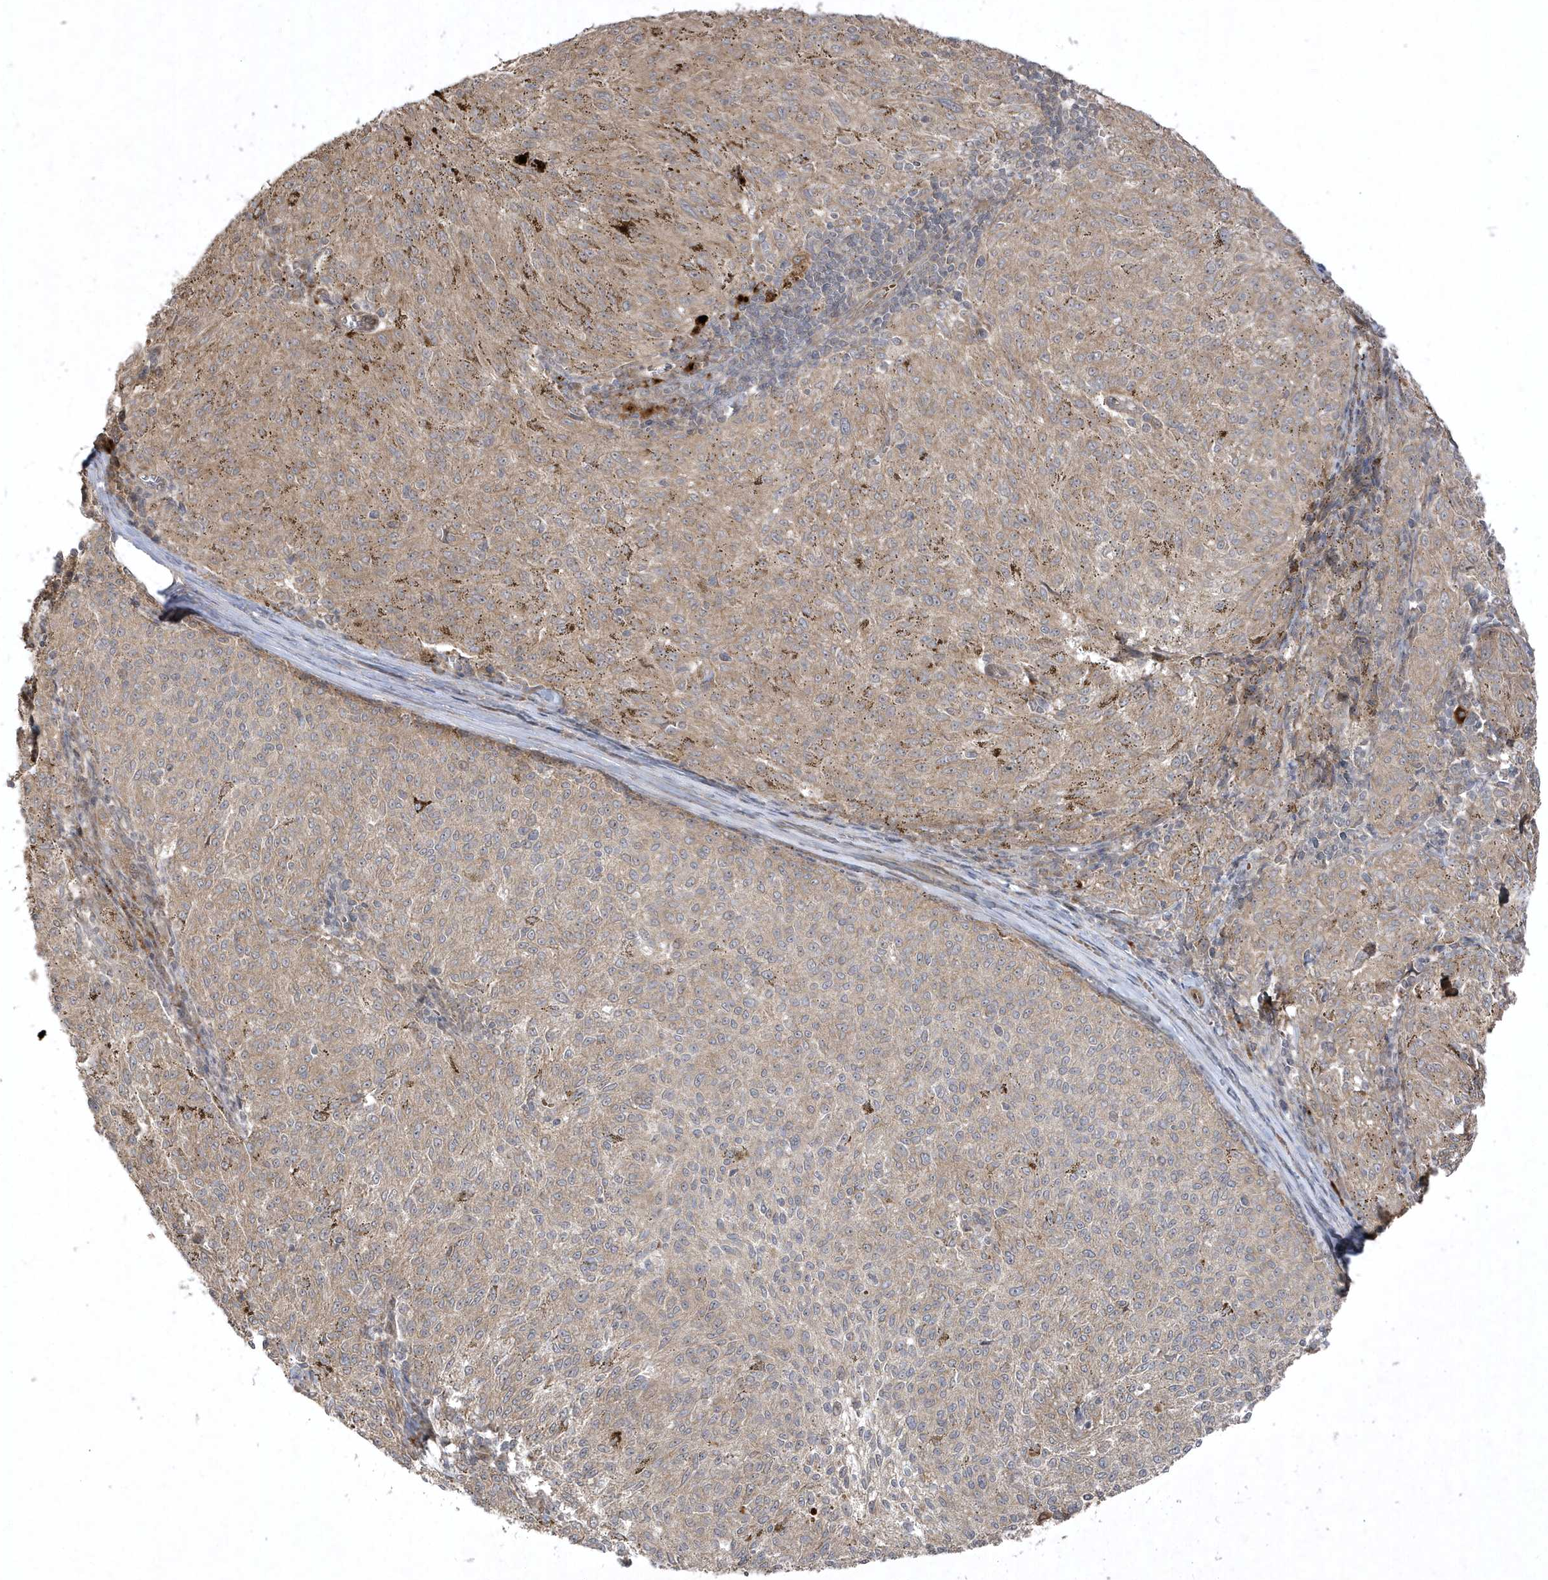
{"staining": {"intensity": "weak", "quantity": ">75%", "location": "cytoplasmic/membranous"}, "tissue": "melanoma", "cell_type": "Tumor cells", "image_type": "cancer", "snomed": [{"axis": "morphology", "description": "Malignant melanoma, NOS"}, {"axis": "topography", "description": "Skin"}], "caption": "This is an image of IHC staining of melanoma, which shows weak staining in the cytoplasmic/membranous of tumor cells.", "gene": "FAM83C", "patient": {"sex": "female", "age": 72}}